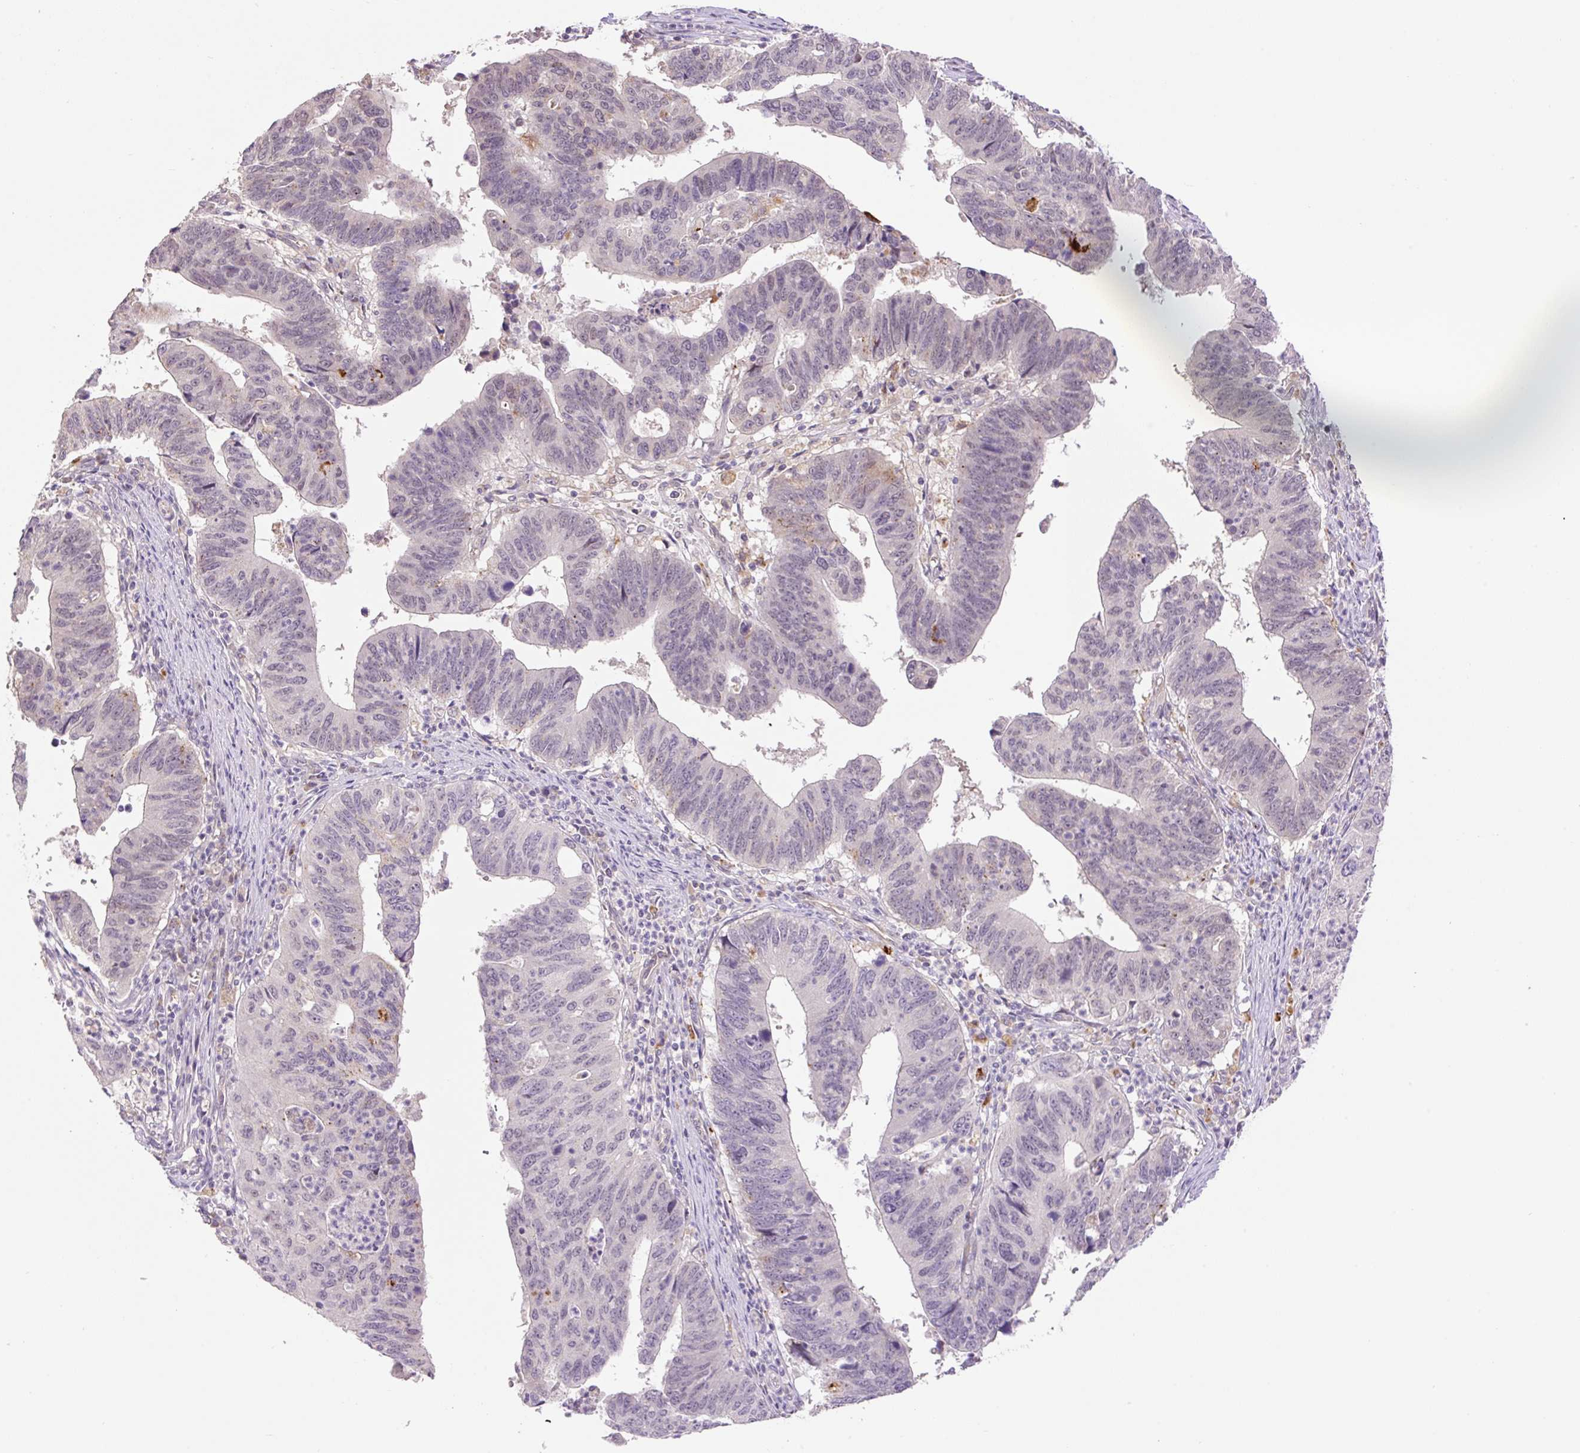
{"staining": {"intensity": "negative", "quantity": "none", "location": "none"}, "tissue": "stomach cancer", "cell_type": "Tumor cells", "image_type": "cancer", "snomed": [{"axis": "morphology", "description": "Adenocarcinoma, NOS"}, {"axis": "topography", "description": "Stomach"}], "caption": "This is a photomicrograph of immunohistochemistry (IHC) staining of adenocarcinoma (stomach), which shows no staining in tumor cells.", "gene": "HABP4", "patient": {"sex": "male", "age": 59}}